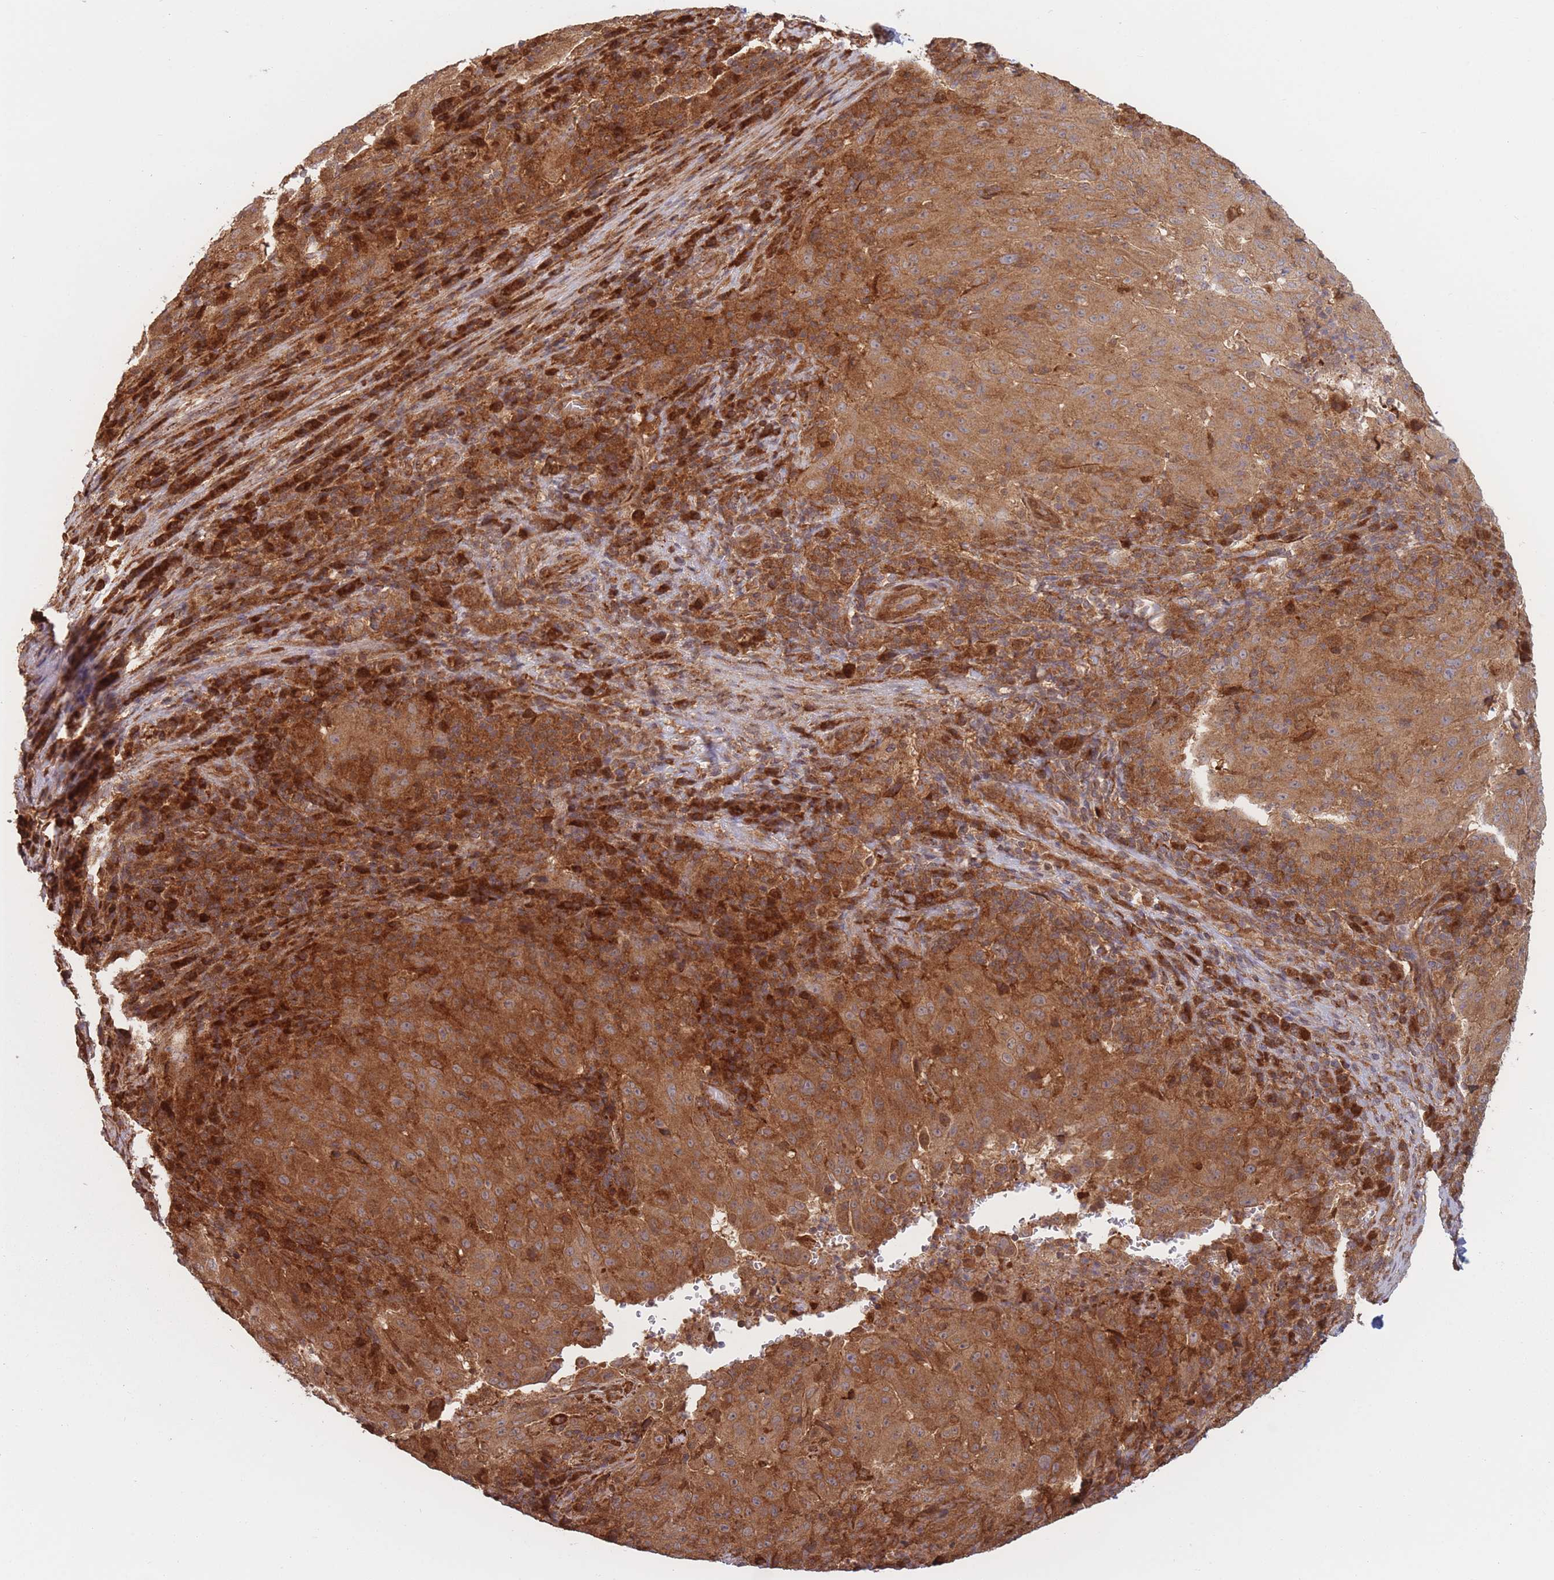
{"staining": {"intensity": "moderate", "quantity": ">75%", "location": "cytoplasmic/membranous"}, "tissue": "pancreatic cancer", "cell_type": "Tumor cells", "image_type": "cancer", "snomed": [{"axis": "morphology", "description": "Adenocarcinoma, NOS"}, {"axis": "topography", "description": "Pancreas"}], "caption": "Approximately >75% of tumor cells in human pancreatic cancer demonstrate moderate cytoplasmic/membranous protein positivity as visualized by brown immunohistochemical staining.", "gene": "PODXL2", "patient": {"sex": "male", "age": 63}}